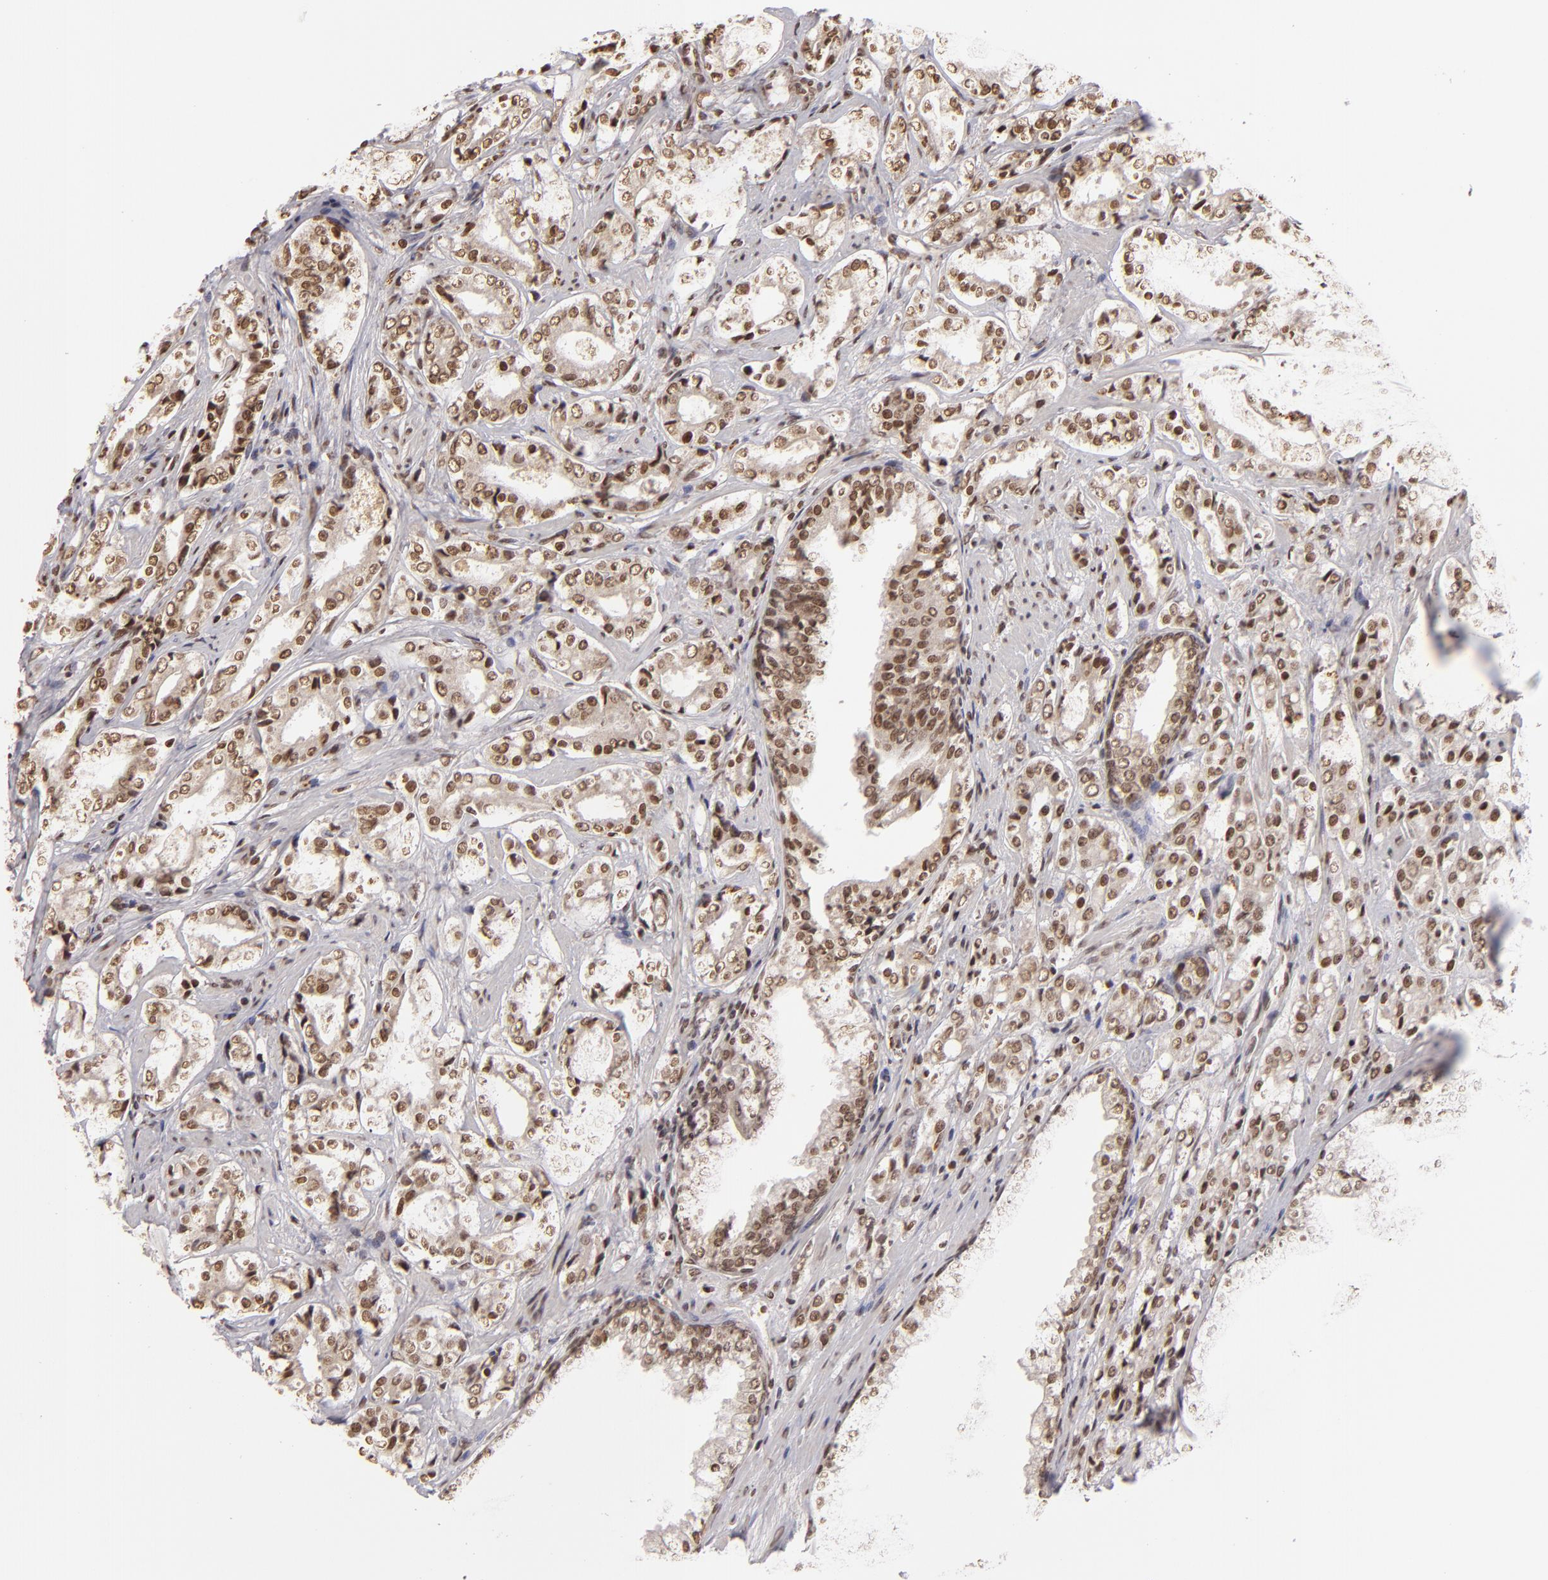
{"staining": {"intensity": "moderate", "quantity": ">75%", "location": "nuclear"}, "tissue": "prostate cancer", "cell_type": "Tumor cells", "image_type": "cancer", "snomed": [{"axis": "morphology", "description": "Adenocarcinoma, Medium grade"}, {"axis": "topography", "description": "Prostate"}], "caption": "This histopathology image displays prostate cancer stained with immunohistochemistry (IHC) to label a protein in brown. The nuclear of tumor cells show moderate positivity for the protein. Nuclei are counter-stained blue.", "gene": "CUL3", "patient": {"sex": "male", "age": 60}}